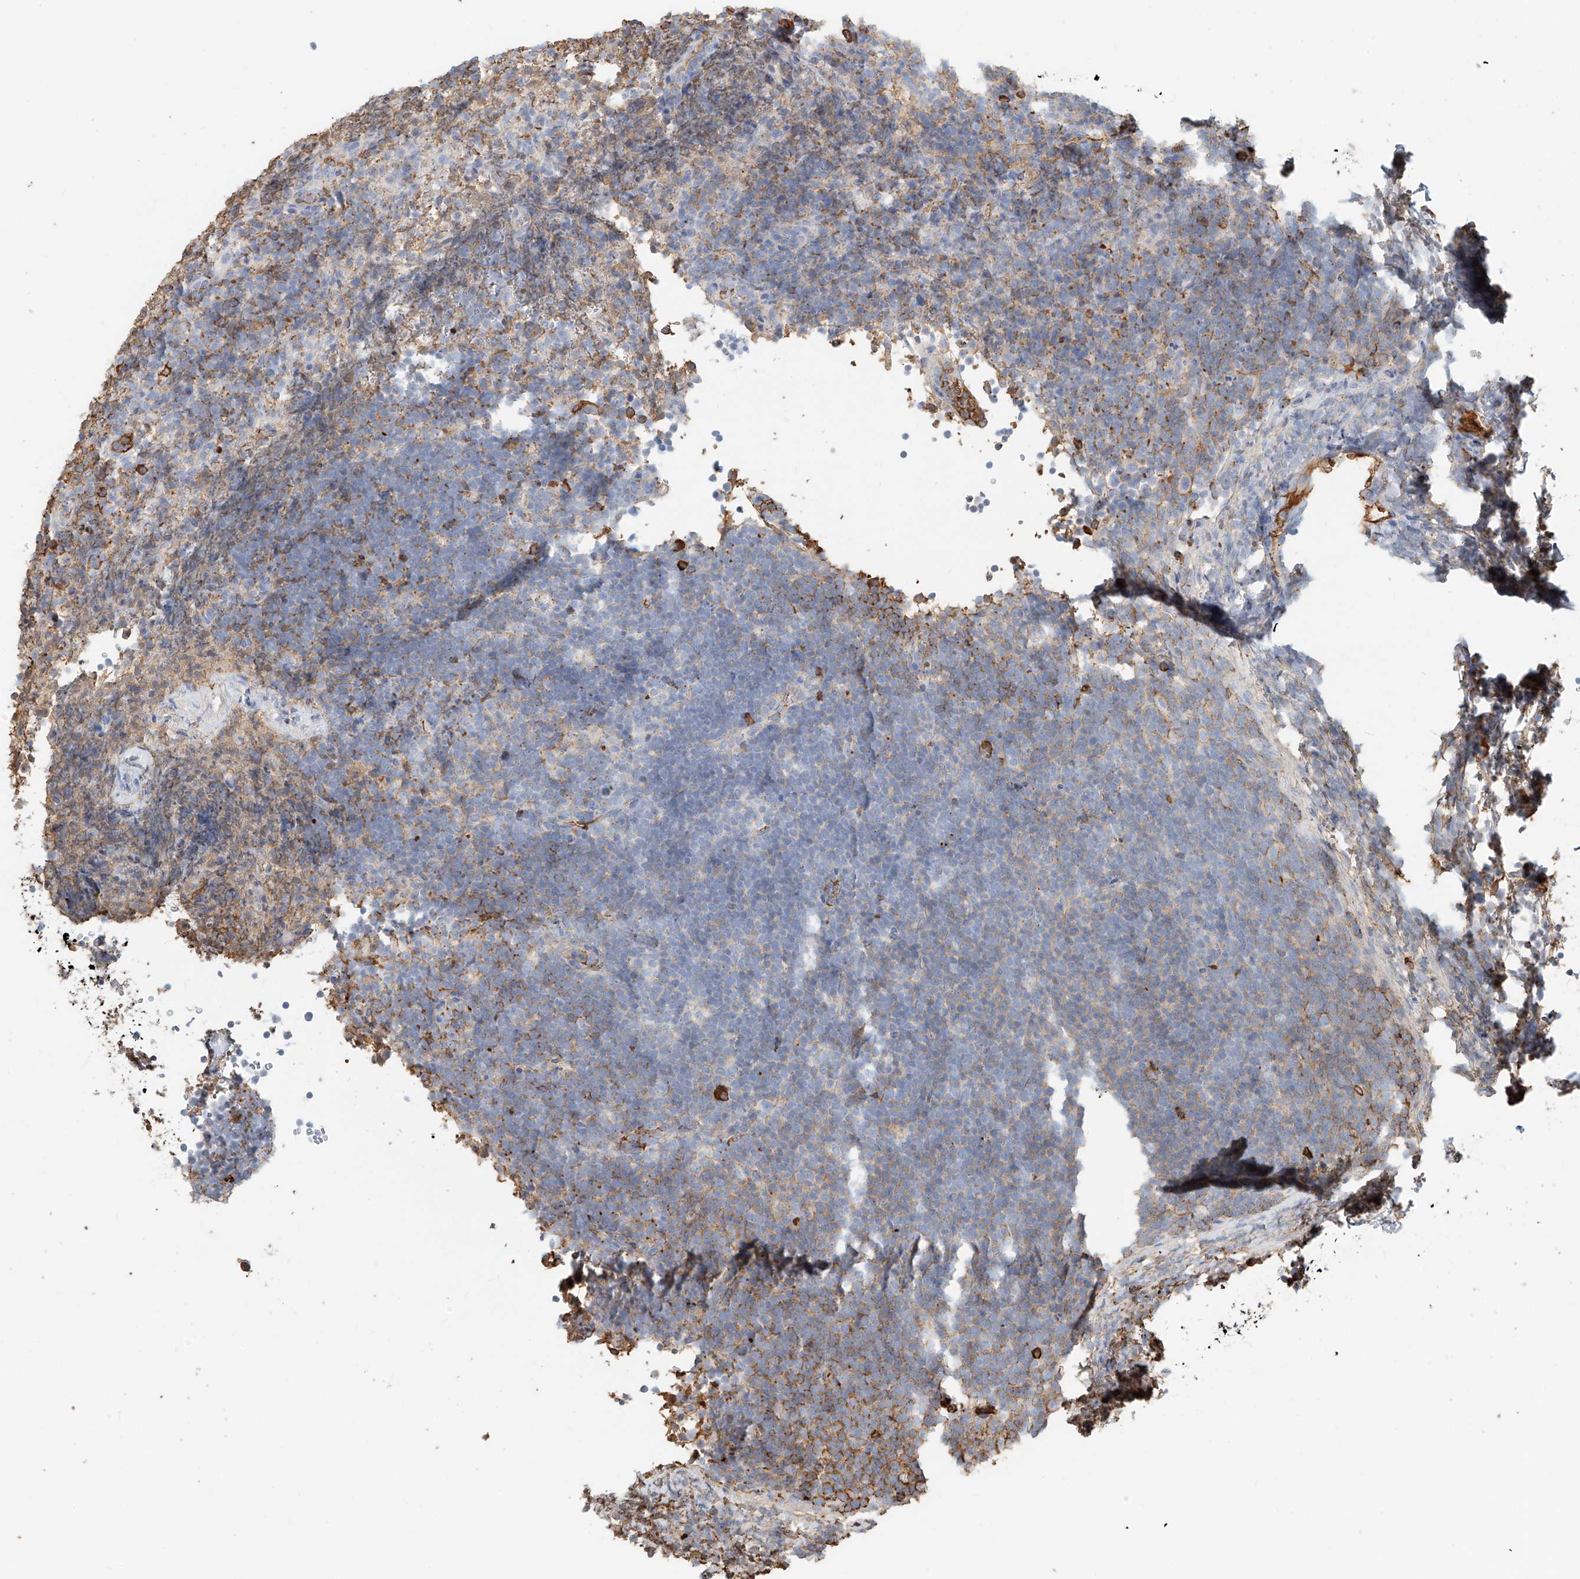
{"staining": {"intensity": "negative", "quantity": "none", "location": "none"}, "tissue": "lymphoma", "cell_type": "Tumor cells", "image_type": "cancer", "snomed": [{"axis": "morphology", "description": "Malignant lymphoma, non-Hodgkin's type, High grade"}, {"axis": "topography", "description": "Lymph node"}], "caption": "IHC of high-grade malignant lymphoma, non-Hodgkin's type exhibits no positivity in tumor cells.", "gene": "ZFP30", "patient": {"sex": "male", "age": 13}}